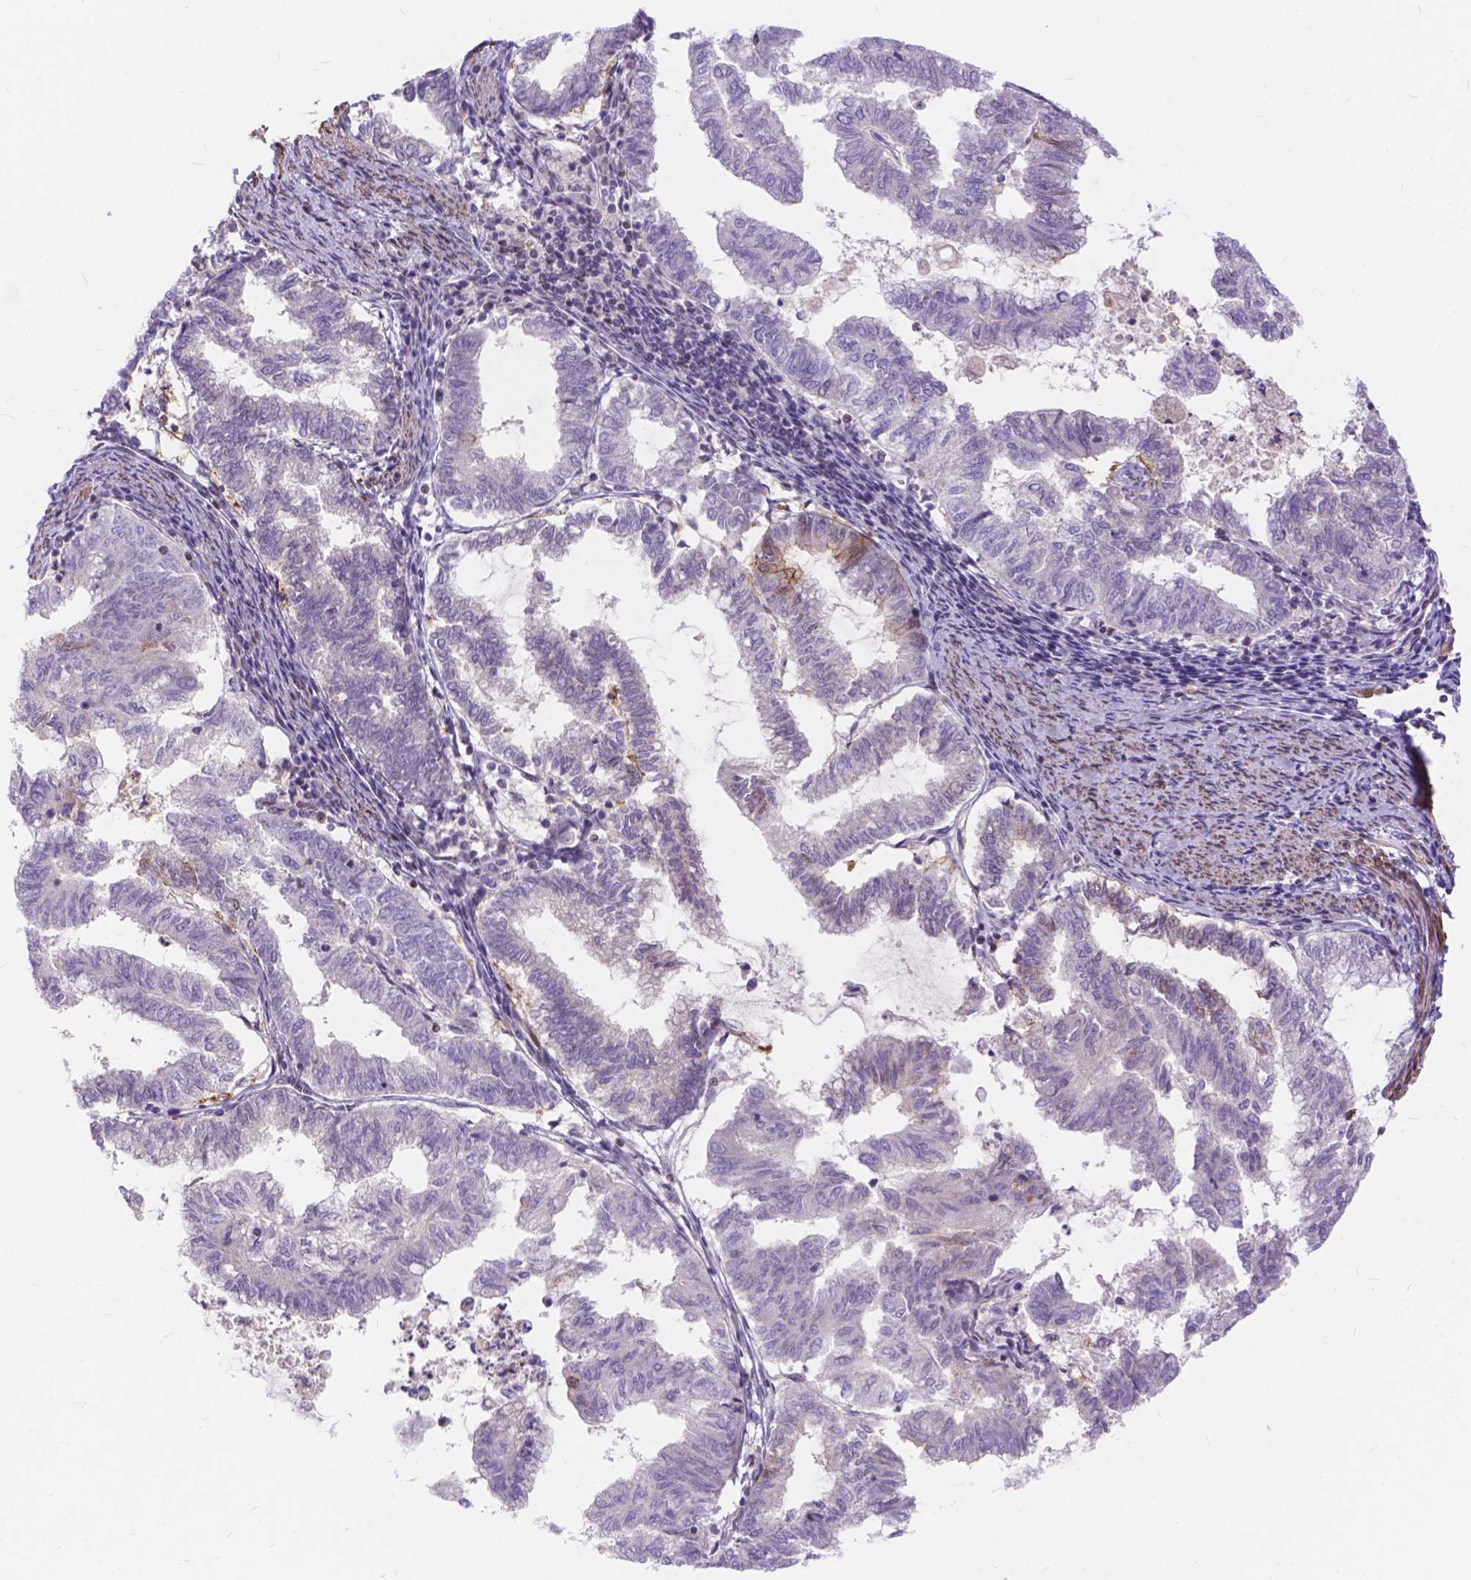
{"staining": {"intensity": "negative", "quantity": "none", "location": "none"}, "tissue": "endometrial cancer", "cell_type": "Tumor cells", "image_type": "cancer", "snomed": [{"axis": "morphology", "description": "Adenocarcinoma, NOS"}, {"axis": "topography", "description": "Endometrium"}], "caption": "IHC image of neoplastic tissue: endometrial cancer (adenocarcinoma) stained with DAB (3,3'-diaminobenzidine) displays no significant protein expression in tumor cells.", "gene": "MAN2C1", "patient": {"sex": "female", "age": 79}}